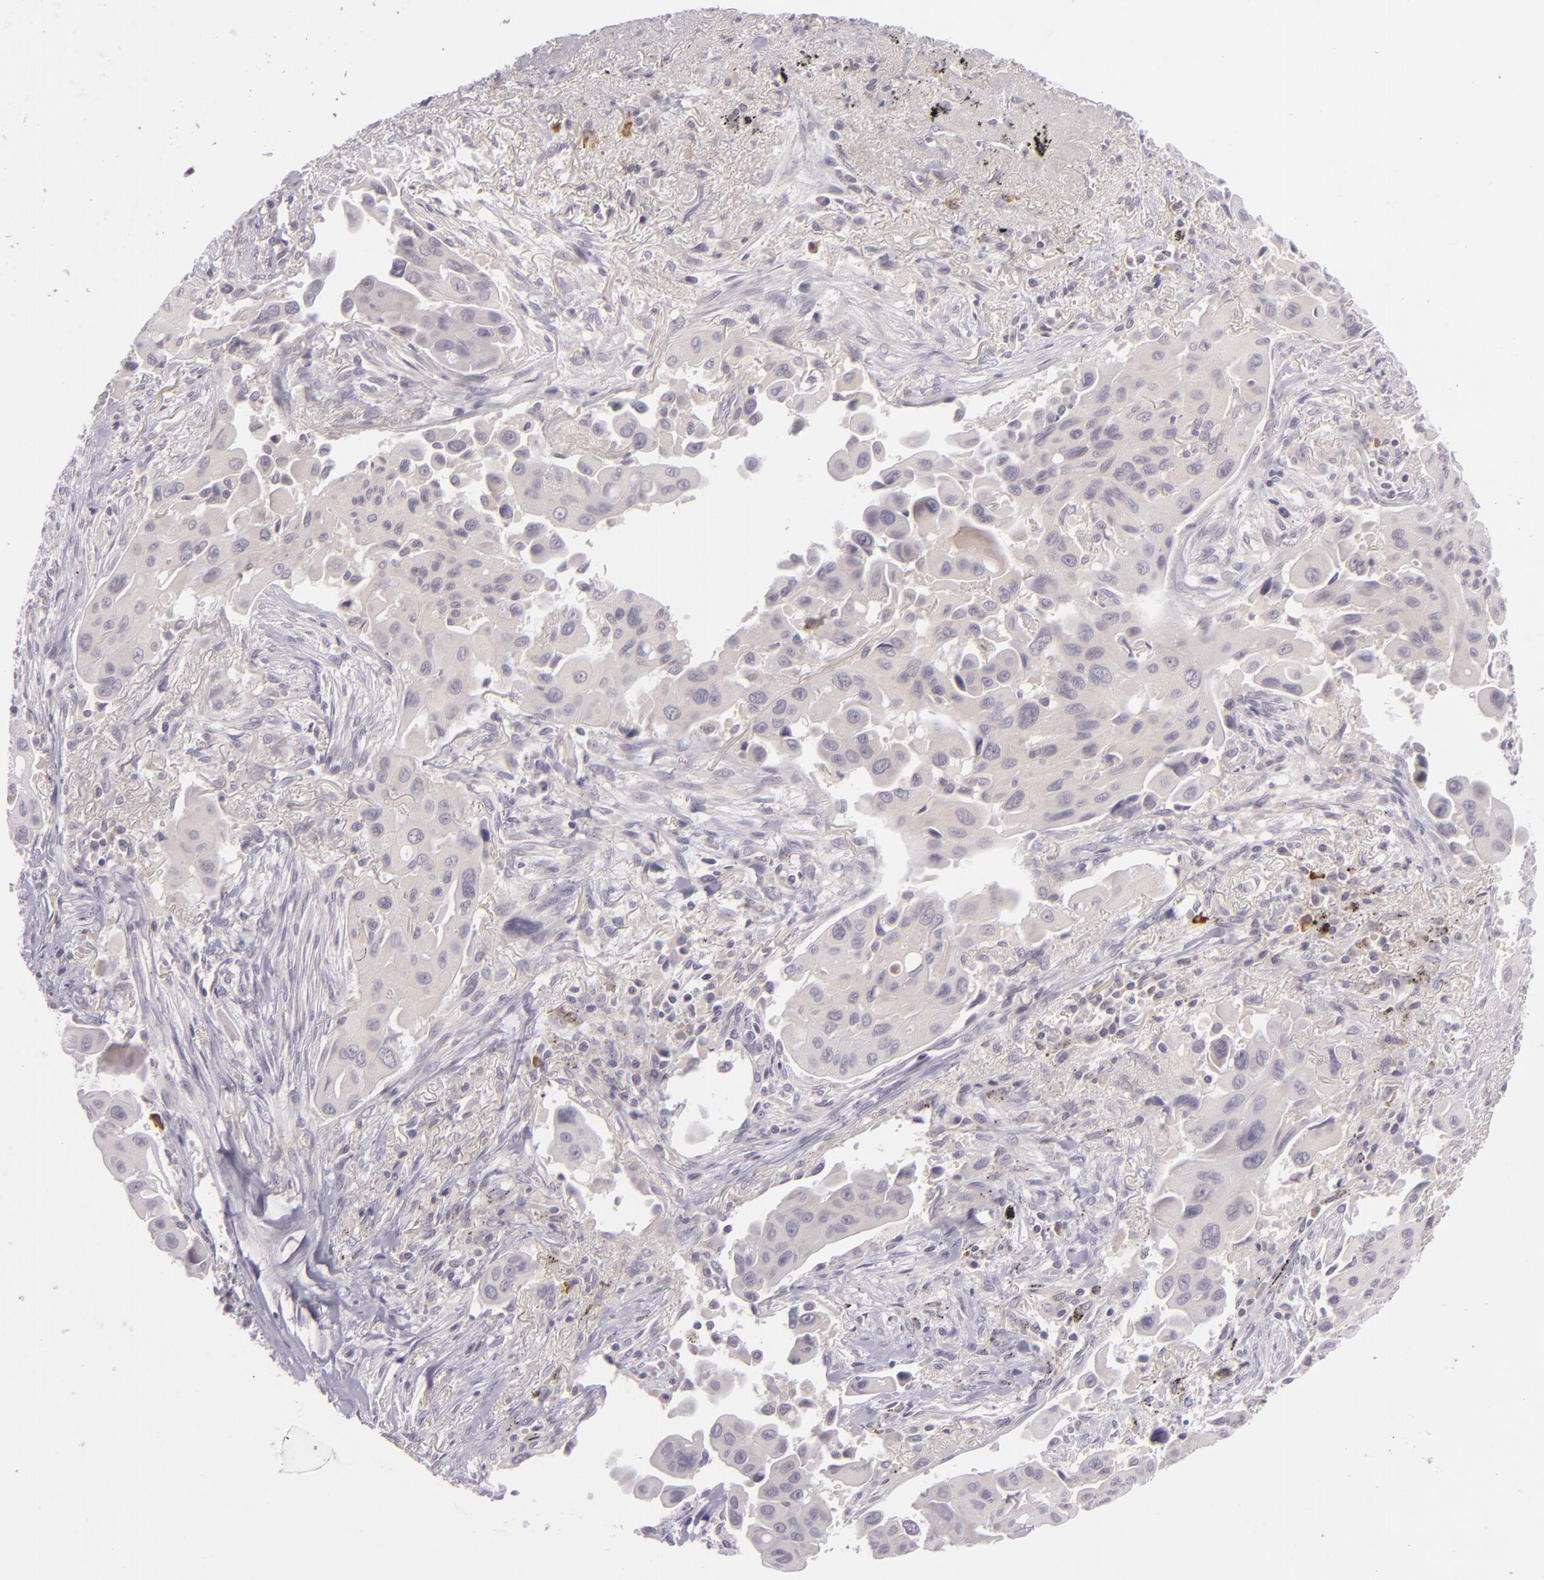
{"staining": {"intensity": "negative", "quantity": "none", "location": "none"}, "tissue": "lung cancer", "cell_type": "Tumor cells", "image_type": "cancer", "snomed": [{"axis": "morphology", "description": "Adenocarcinoma, NOS"}, {"axis": "topography", "description": "Lung"}], "caption": "High magnification brightfield microscopy of lung adenocarcinoma stained with DAB (brown) and counterstained with hematoxylin (blue): tumor cells show no significant staining. (Stains: DAB (3,3'-diaminobenzidine) IHC with hematoxylin counter stain, Microscopy: brightfield microscopy at high magnification).", "gene": "DAG1", "patient": {"sex": "male", "age": 68}}